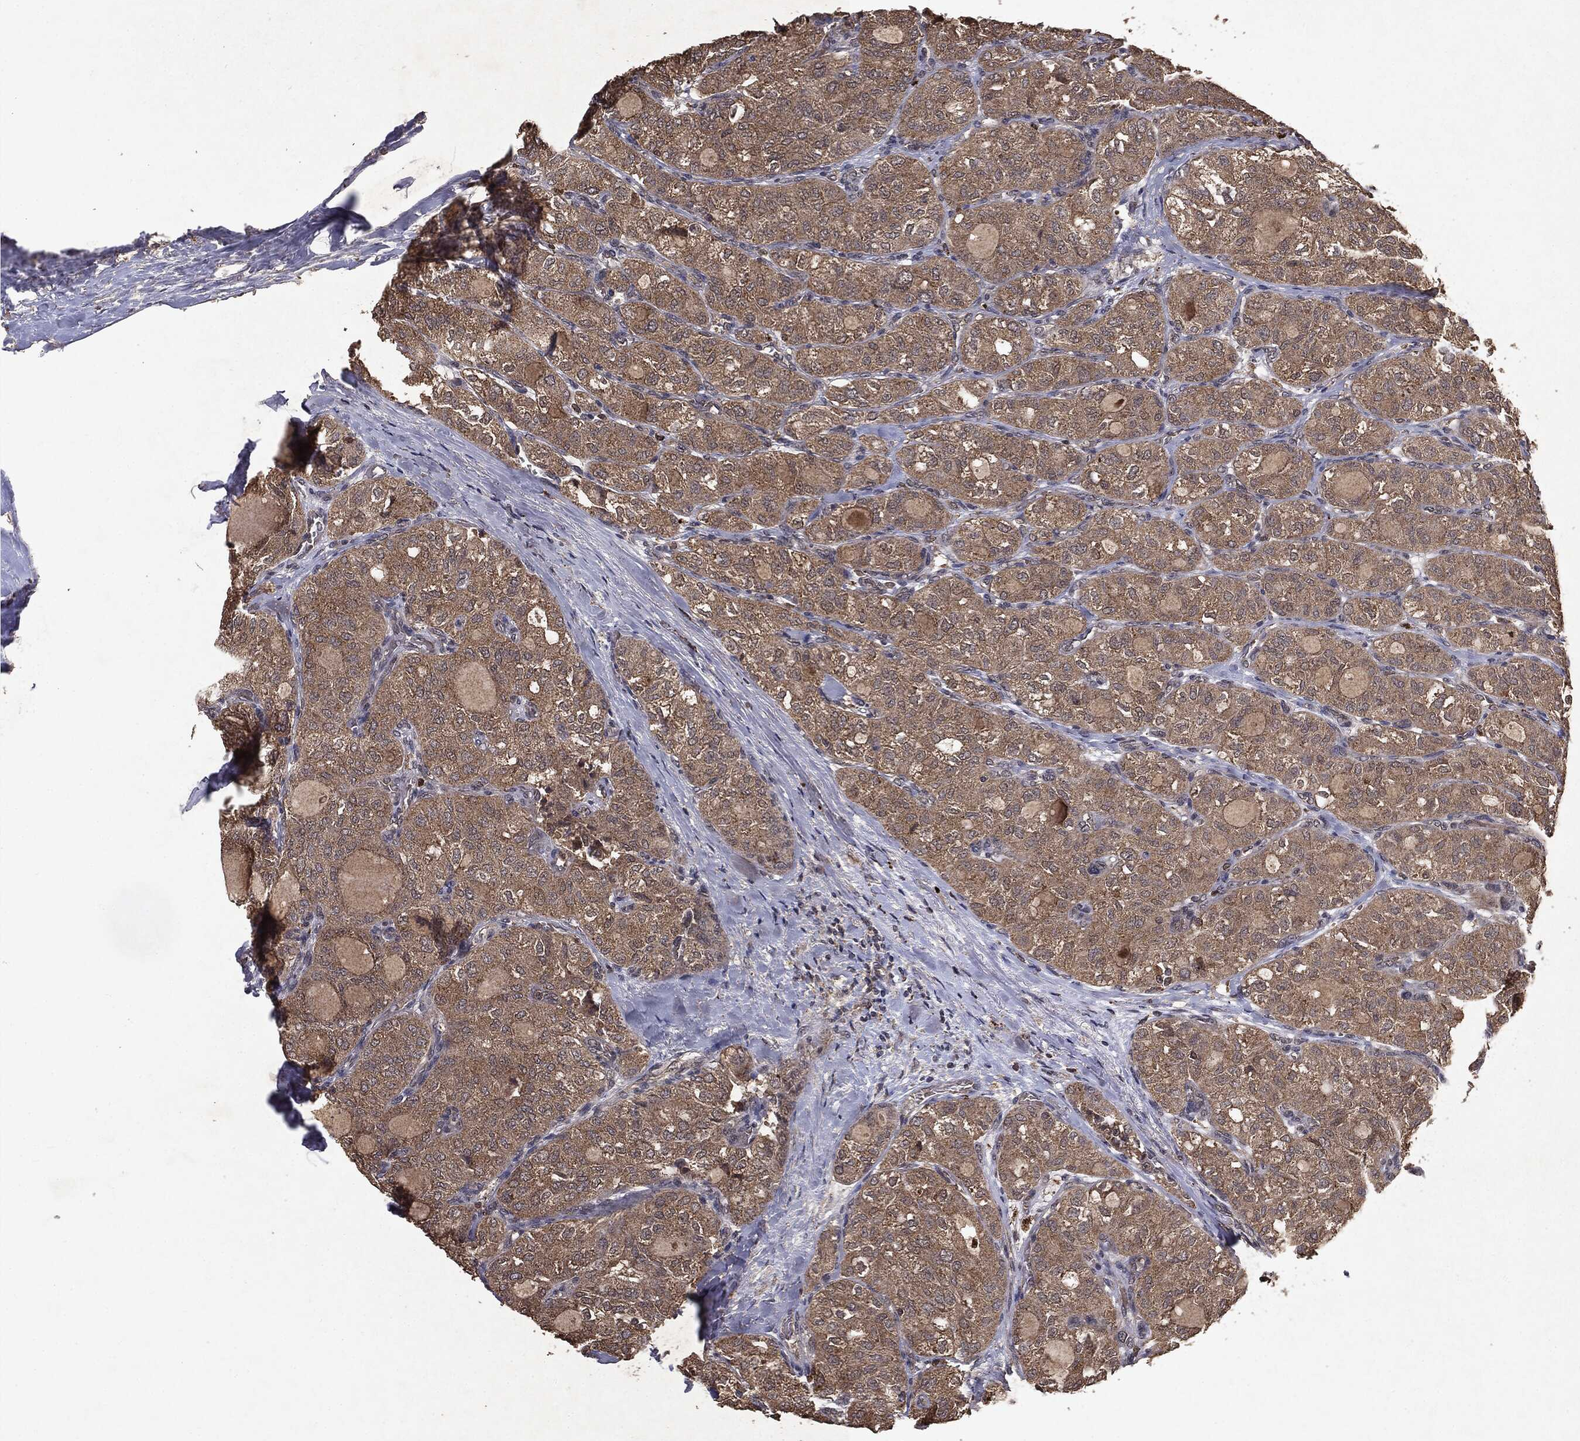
{"staining": {"intensity": "weak", "quantity": ">75%", "location": "cytoplasmic/membranous"}, "tissue": "thyroid cancer", "cell_type": "Tumor cells", "image_type": "cancer", "snomed": [{"axis": "morphology", "description": "Follicular adenoma carcinoma, NOS"}, {"axis": "topography", "description": "Thyroid gland"}], "caption": "Follicular adenoma carcinoma (thyroid) stained for a protein (brown) shows weak cytoplasmic/membranous positive staining in about >75% of tumor cells.", "gene": "MTOR", "patient": {"sex": "male", "age": 75}}